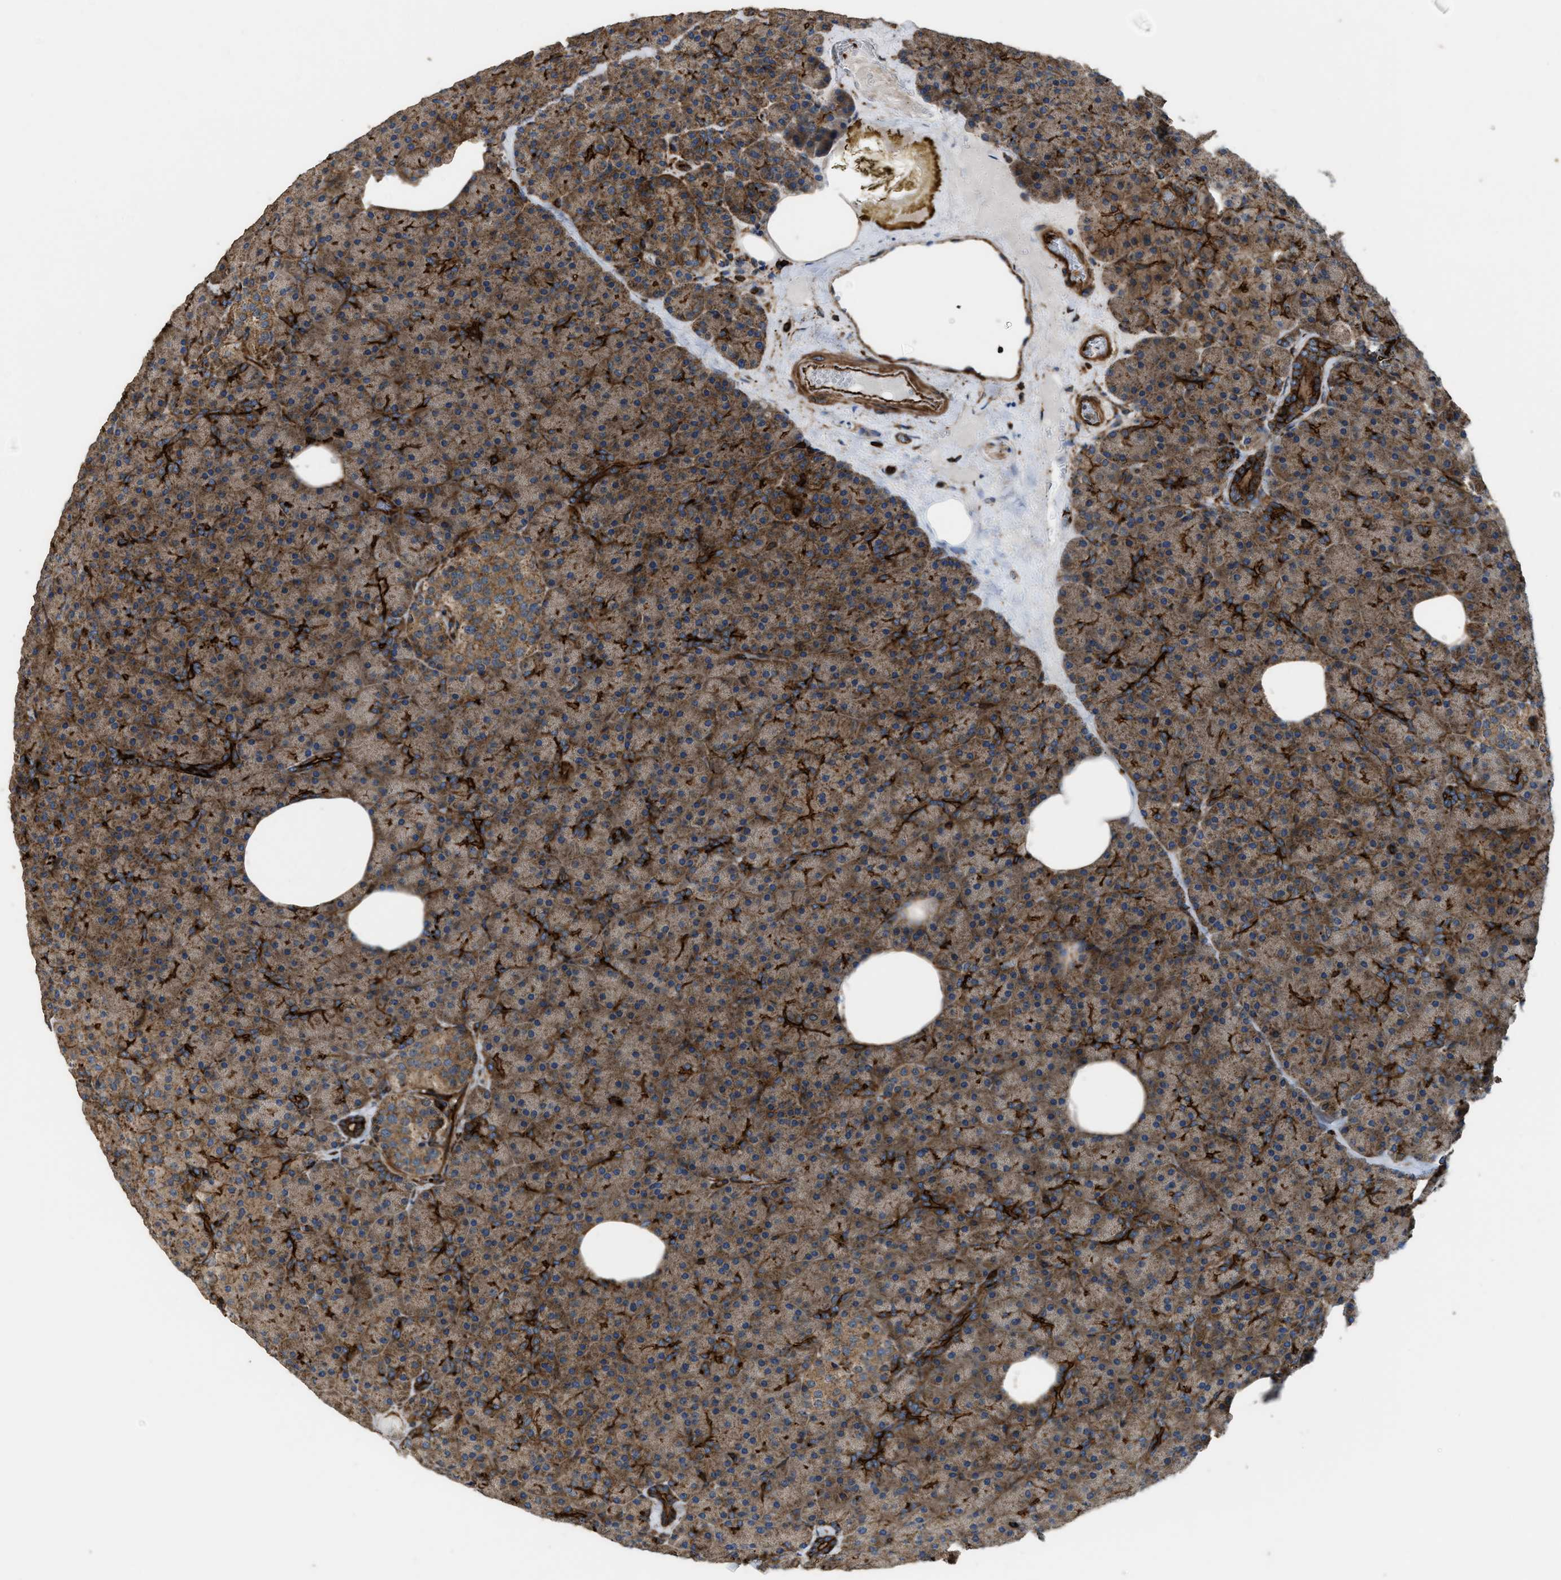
{"staining": {"intensity": "strong", "quantity": "25%-75%", "location": "cytoplasmic/membranous"}, "tissue": "pancreas", "cell_type": "Exocrine glandular cells", "image_type": "normal", "snomed": [{"axis": "morphology", "description": "Normal tissue, NOS"}, {"axis": "morphology", "description": "Carcinoid, malignant, NOS"}, {"axis": "topography", "description": "Pancreas"}], "caption": "The image reveals immunohistochemical staining of unremarkable pancreas. There is strong cytoplasmic/membranous staining is seen in approximately 25%-75% of exocrine glandular cells.", "gene": "EGLN1", "patient": {"sex": "female", "age": 35}}